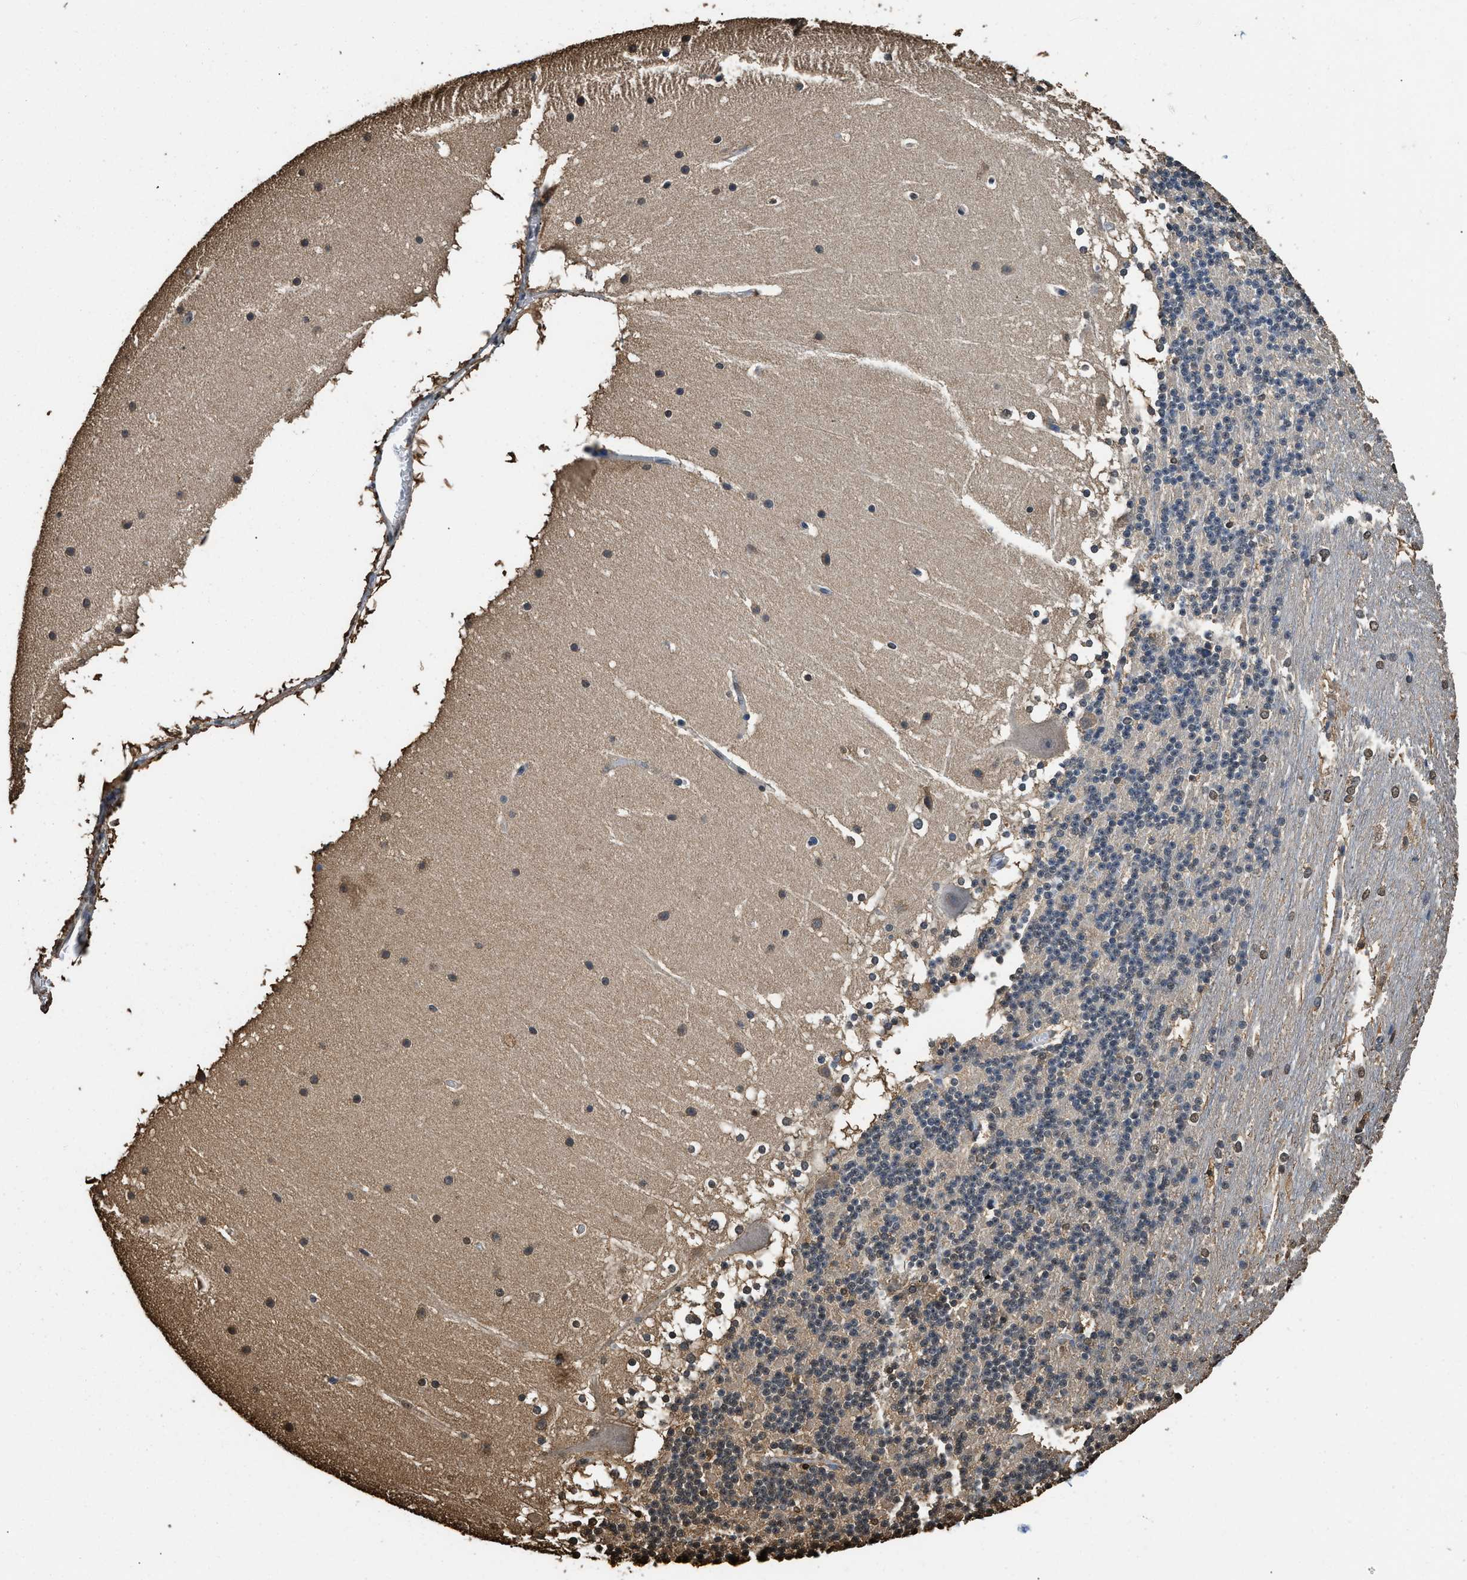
{"staining": {"intensity": "moderate", "quantity": "<25%", "location": "cytoplasmic/membranous,nuclear"}, "tissue": "cerebellum", "cell_type": "Cells in granular layer", "image_type": "normal", "snomed": [{"axis": "morphology", "description": "Normal tissue, NOS"}, {"axis": "topography", "description": "Cerebellum"}], "caption": "Immunohistochemical staining of benign cerebellum exhibits low levels of moderate cytoplasmic/membranous,nuclear staining in approximately <25% of cells in granular layer. Using DAB (brown) and hematoxylin (blue) stains, captured at high magnification using brightfield microscopy.", "gene": "GAPDH", "patient": {"sex": "female", "age": 19}}